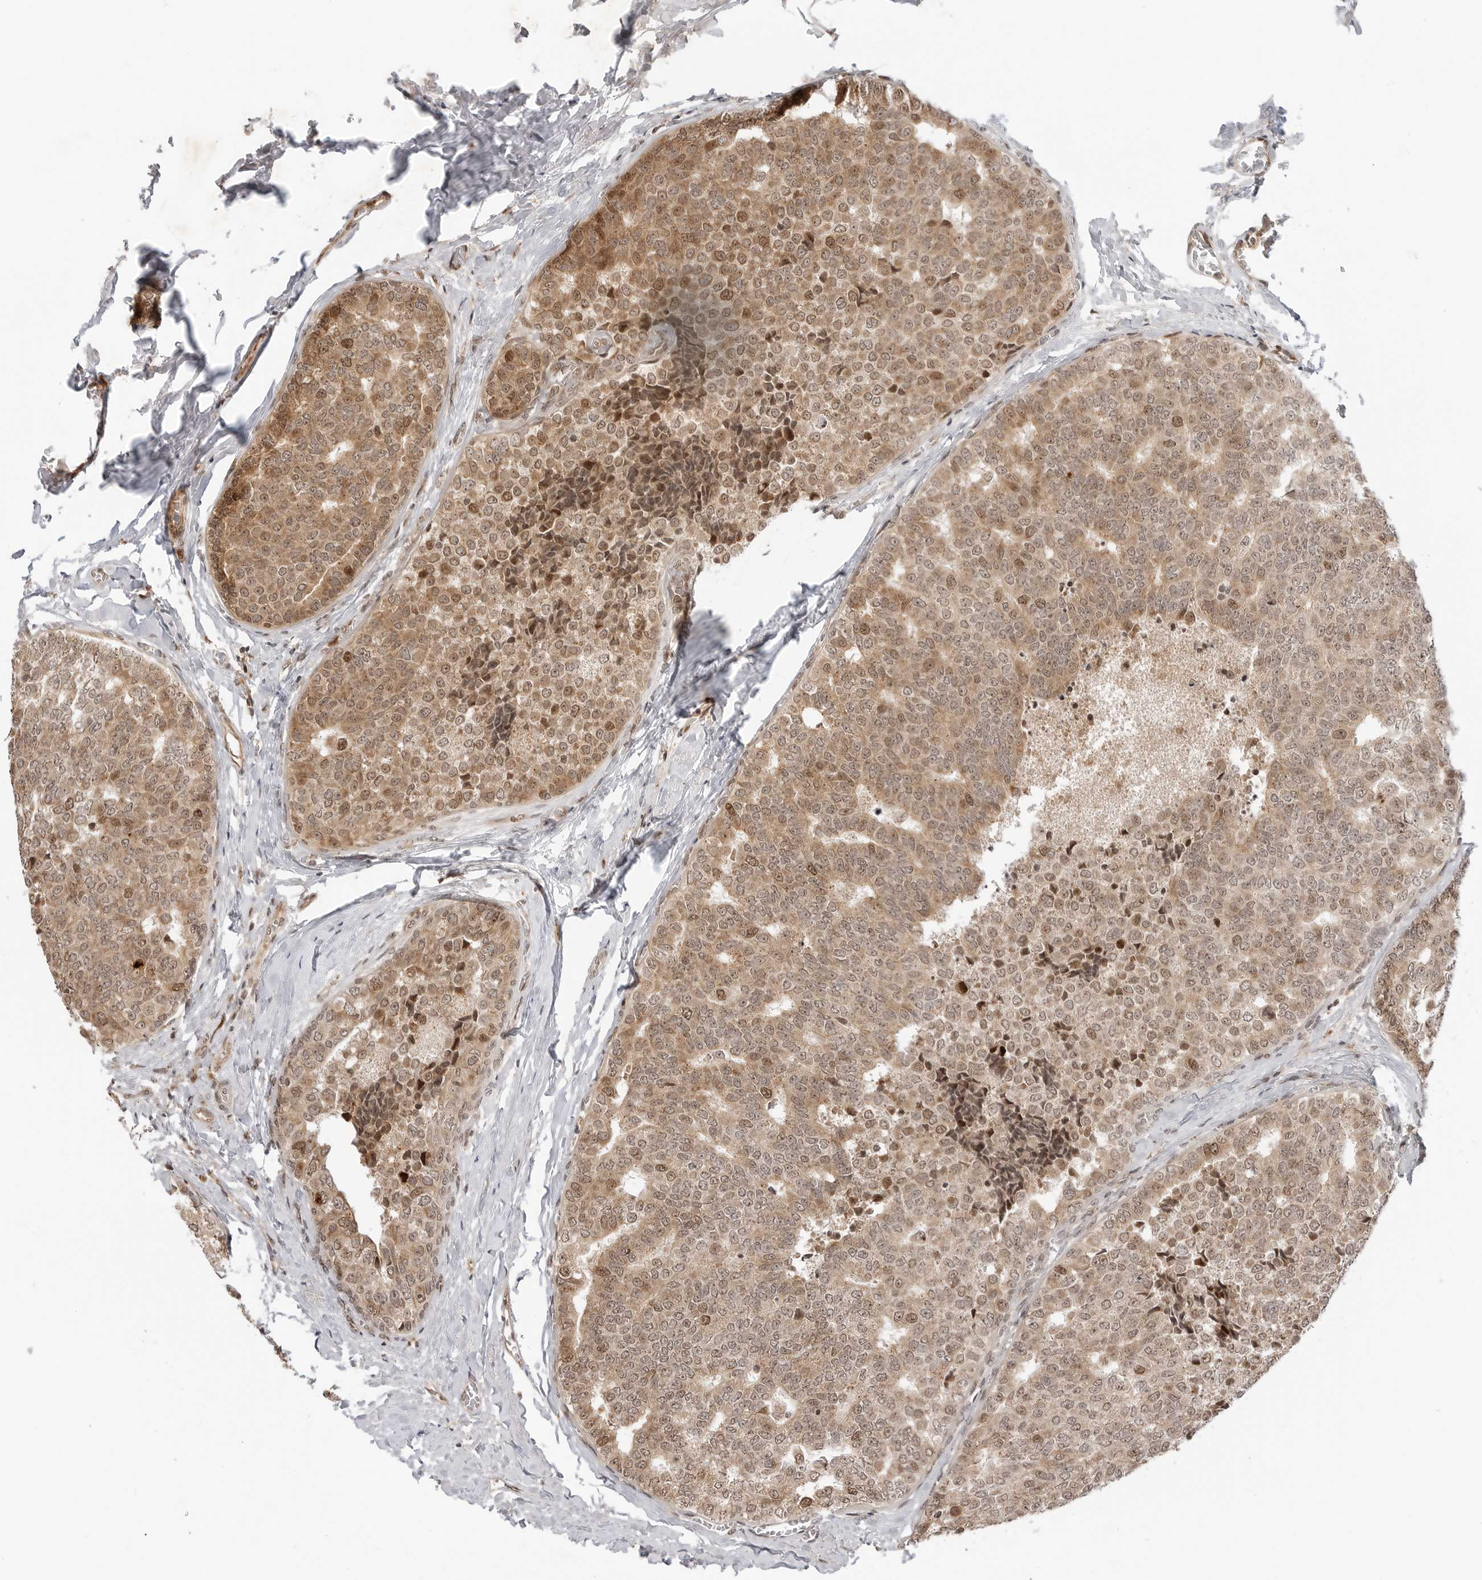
{"staining": {"intensity": "moderate", "quantity": ">75%", "location": "cytoplasmic/membranous,nuclear"}, "tissue": "breast cancer", "cell_type": "Tumor cells", "image_type": "cancer", "snomed": [{"axis": "morphology", "description": "Normal tissue, NOS"}, {"axis": "morphology", "description": "Duct carcinoma"}, {"axis": "topography", "description": "Breast"}], "caption": "Immunohistochemical staining of human breast cancer (infiltrating ductal carcinoma) demonstrates moderate cytoplasmic/membranous and nuclear protein expression in approximately >75% of tumor cells. (DAB IHC with brightfield microscopy, high magnification).", "gene": "TIPRL", "patient": {"sex": "female", "age": 43}}